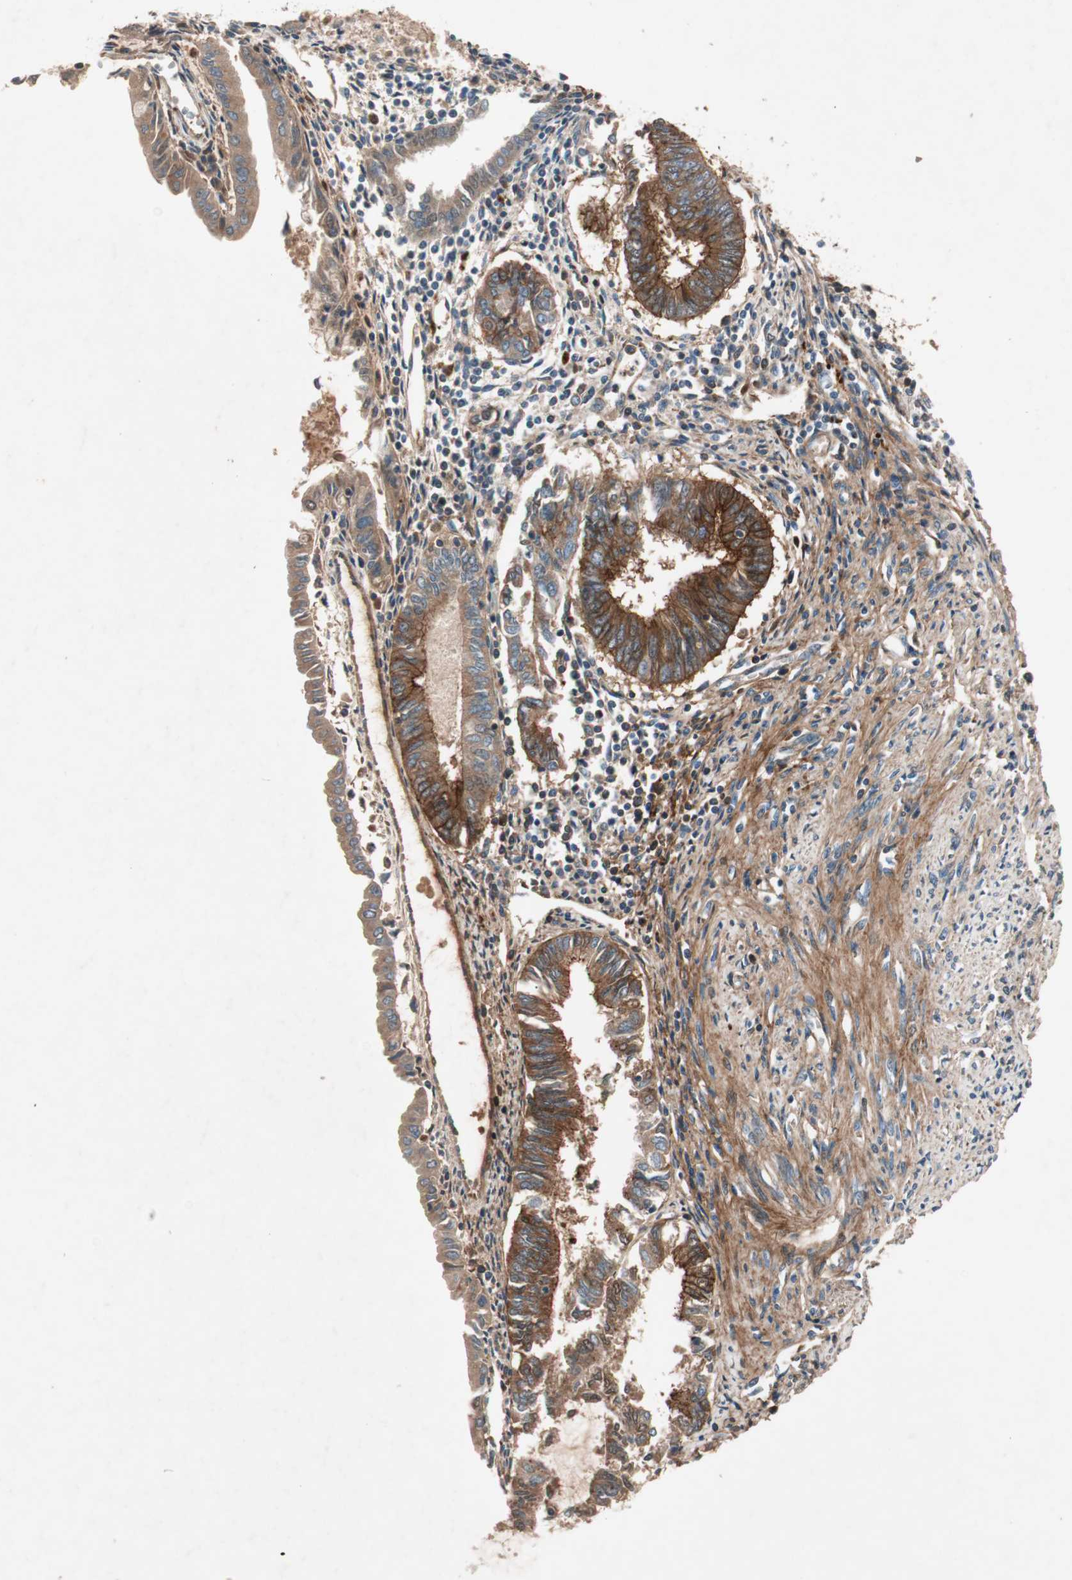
{"staining": {"intensity": "strong", "quantity": "25%-75%", "location": "cytoplasmic/membranous"}, "tissue": "endometrial cancer", "cell_type": "Tumor cells", "image_type": "cancer", "snomed": [{"axis": "morphology", "description": "Adenocarcinoma, NOS"}, {"axis": "topography", "description": "Endometrium"}], "caption": "Protein staining of endometrial cancer tissue shows strong cytoplasmic/membranous expression in about 25%-75% of tumor cells.", "gene": "EPHA6", "patient": {"sex": "female", "age": 86}}